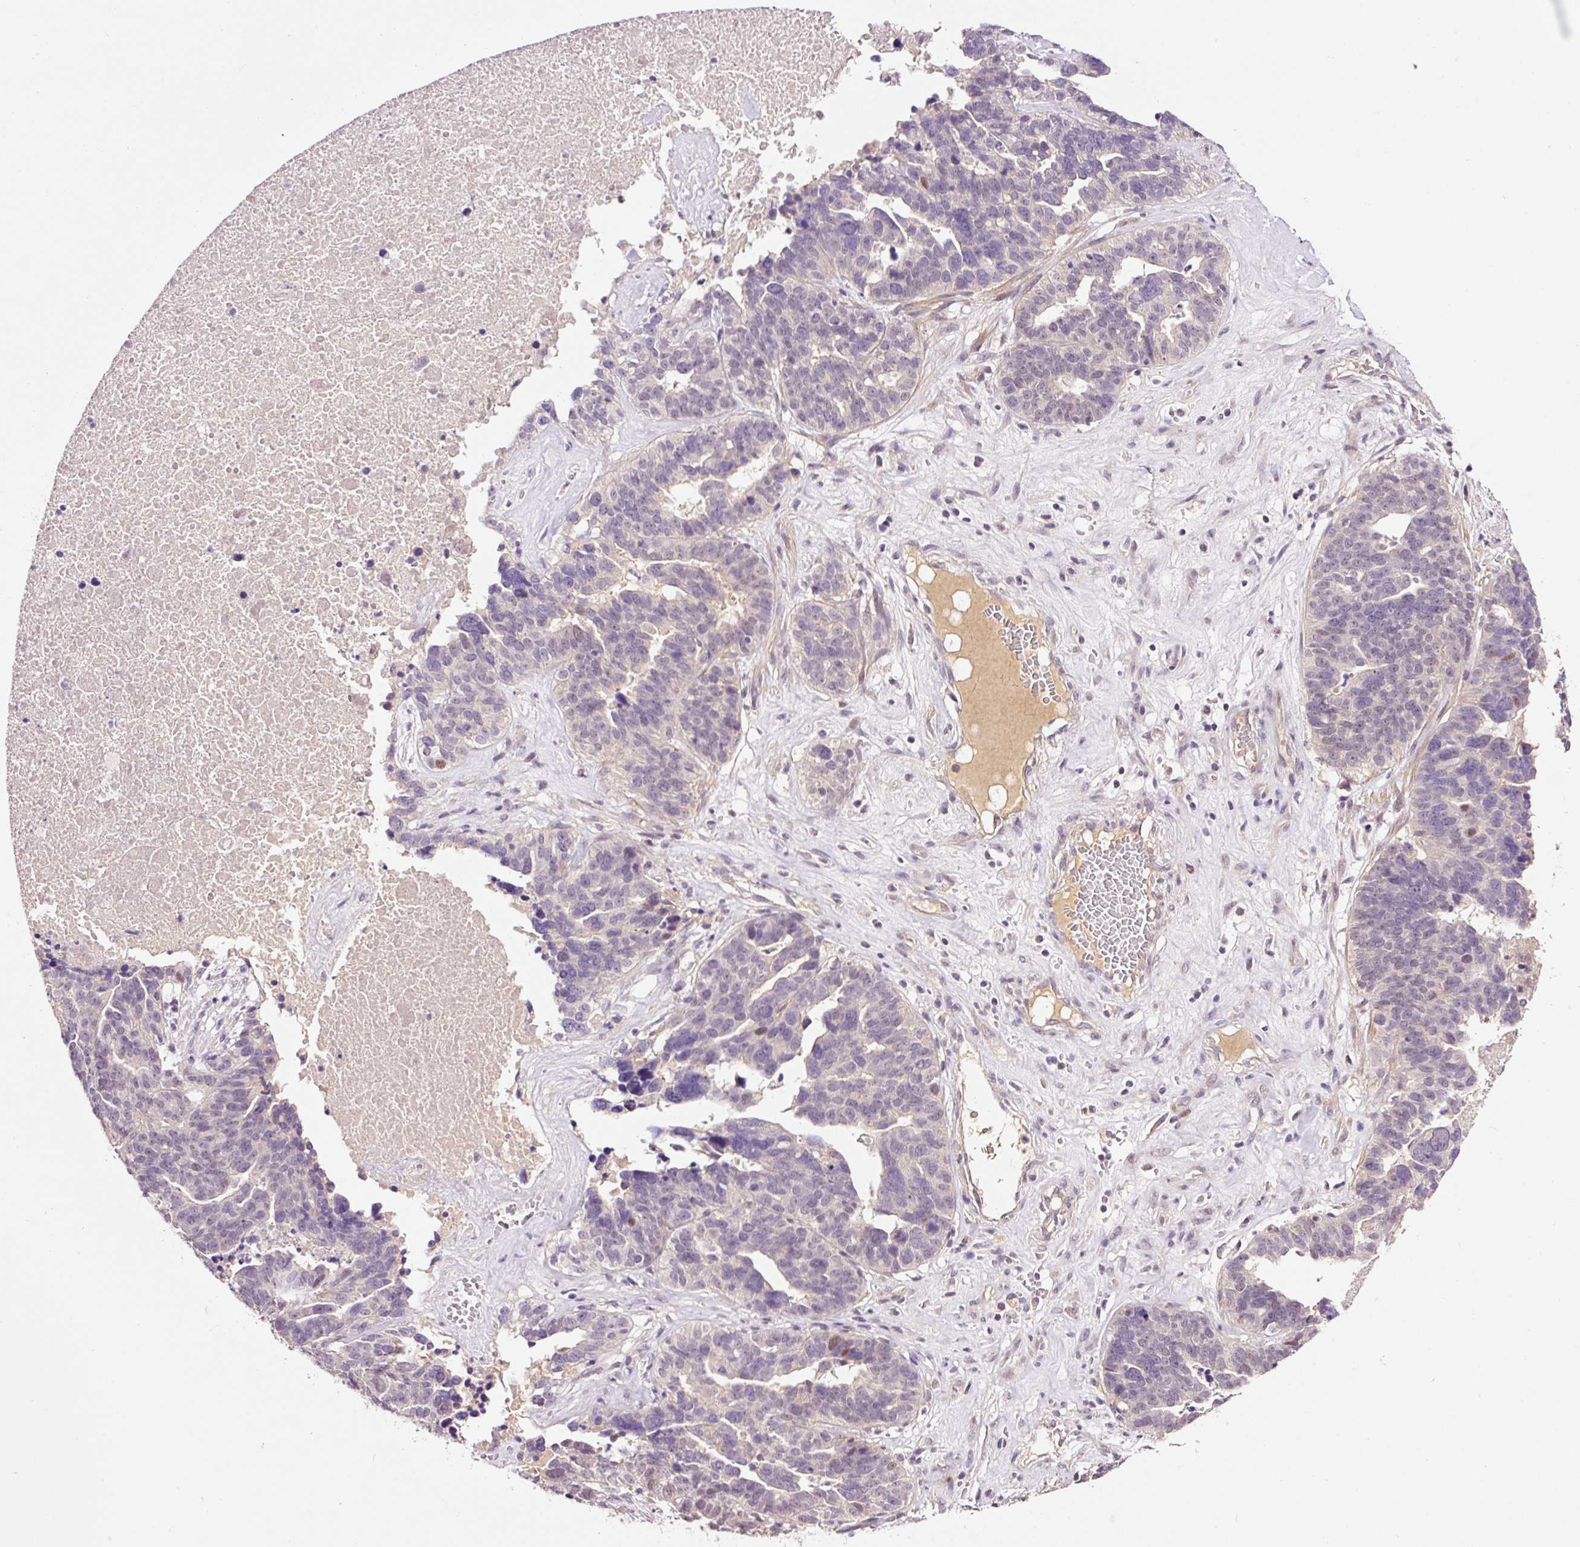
{"staining": {"intensity": "negative", "quantity": "none", "location": "none"}, "tissue": "ovarian cancer", "cell_type": "Tumor cells", "image_type": "cancer", "snomed": [{"axis": "morphology", "description": "Cystadenocarcinoma, serous, NOS"}, {"axis": "topography", "description": "Ovary"}], "caption": "A high-resolution photomicrograph shows immunohistochemistry staining of serous cystadenocarcinoma (ovarian), which shows no significant staining in tumor cells.", "gene": "DPPA4", "patient": {"sex": "female", "age": 59}}